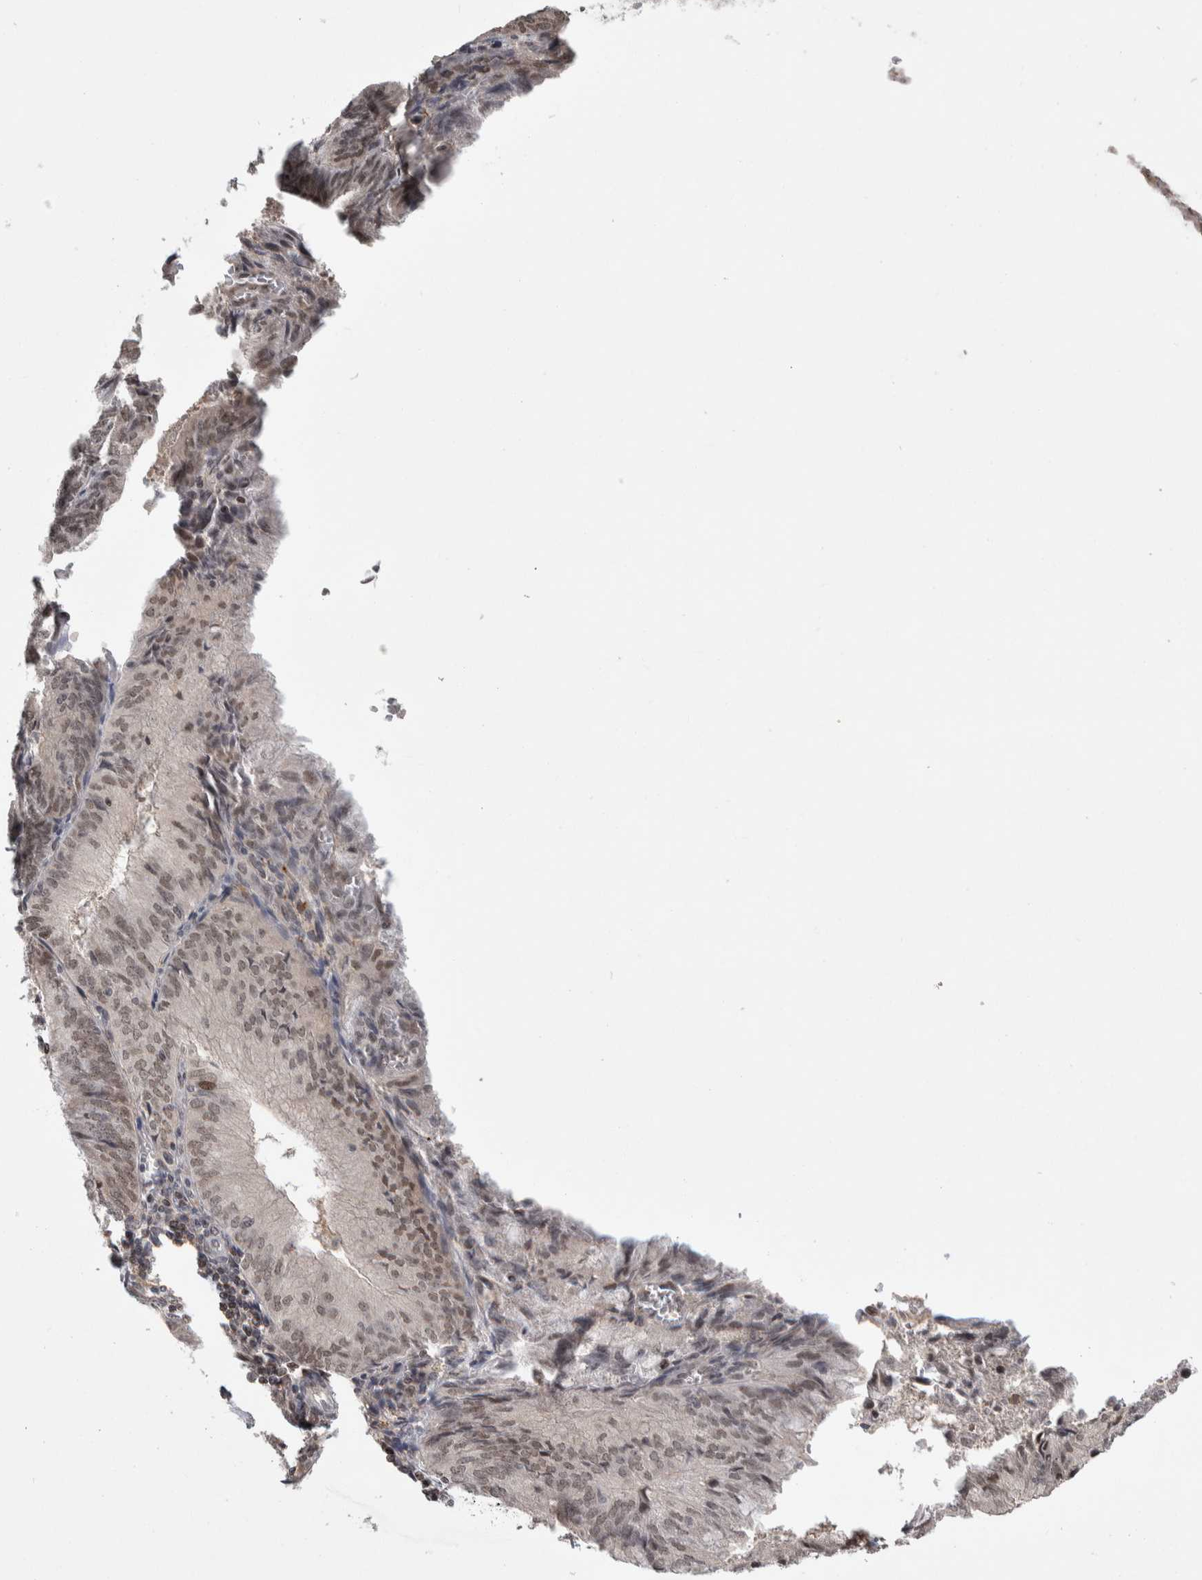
{"staining": {"intensity": "weak", "quantity": ">75%", "location": "nuclear"}, "tissue": "endometrial cancer", "cell_type": "Tumor cells", "image_type": "cancer", "snomed": [{"axis": "morphology", "description": "Adenocarcinoma, NOS"}, {"axis": "topography", "description": "Endometrium"}], "caption": "Endometrial cancer stained for a protein (brown) reveals weak nuclear positive staining in about >75% of tumor cells.", "gene": "ZSCAN21", "patient": {"sex": "female", "age": 81}}